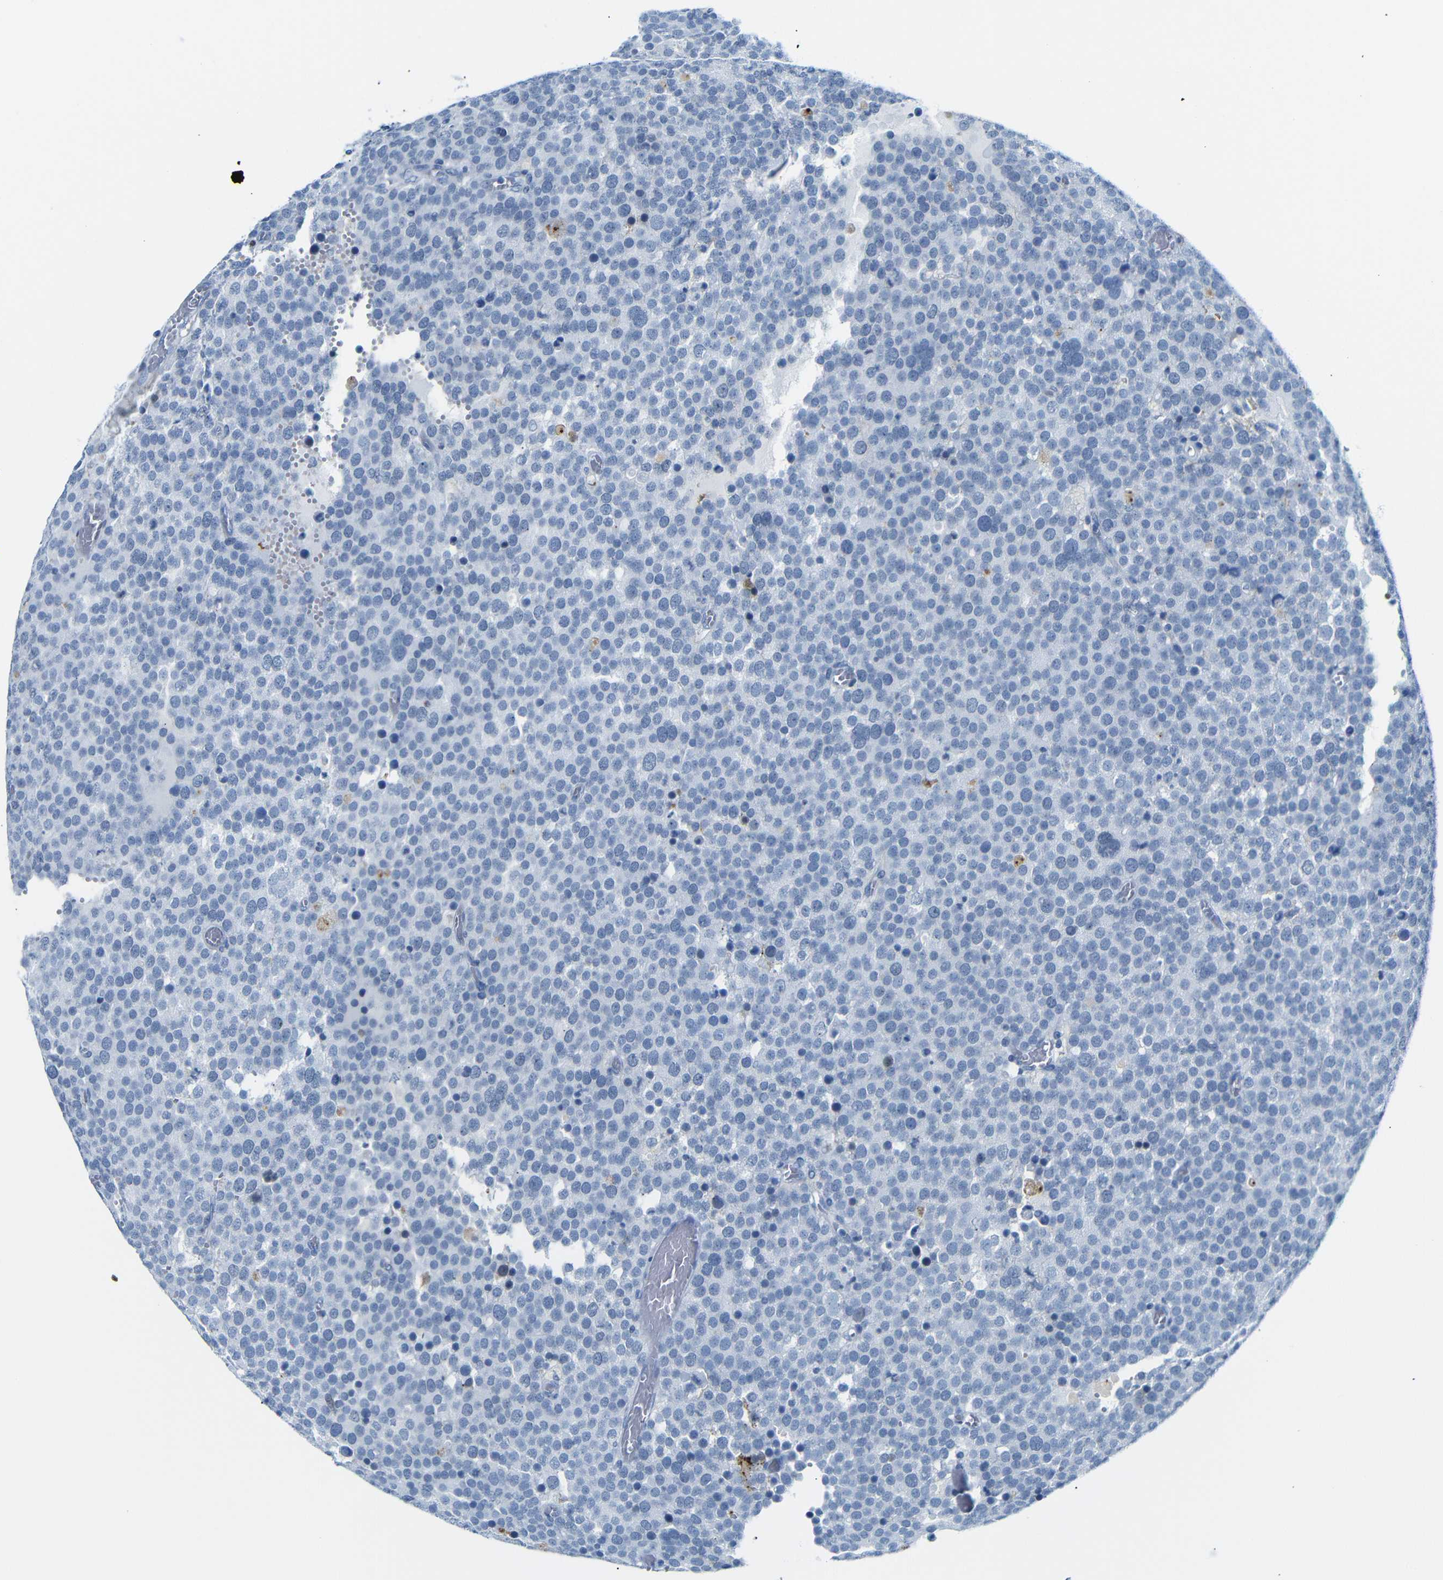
{"staining": {"intensity": "negative", "quantity": "none", "location": "none"}, "tissue": "testis cancer", "cell_type": "Tumor cells", "image_type": "cancer", "snomed": [{"axis": "morphology", "description": "Normal tissue, NOS"}, {"axis": "morphology", "description": "Seminoma, NOS"}, {"axis": "topography", "description": "Testis"}], "caption": "IHC micrograph of testis cancer stained for a protein (brown), which shows no staining in tumor cells.", "gene": "DYNAP", "patient": {"sex": "male", "age": 71}}